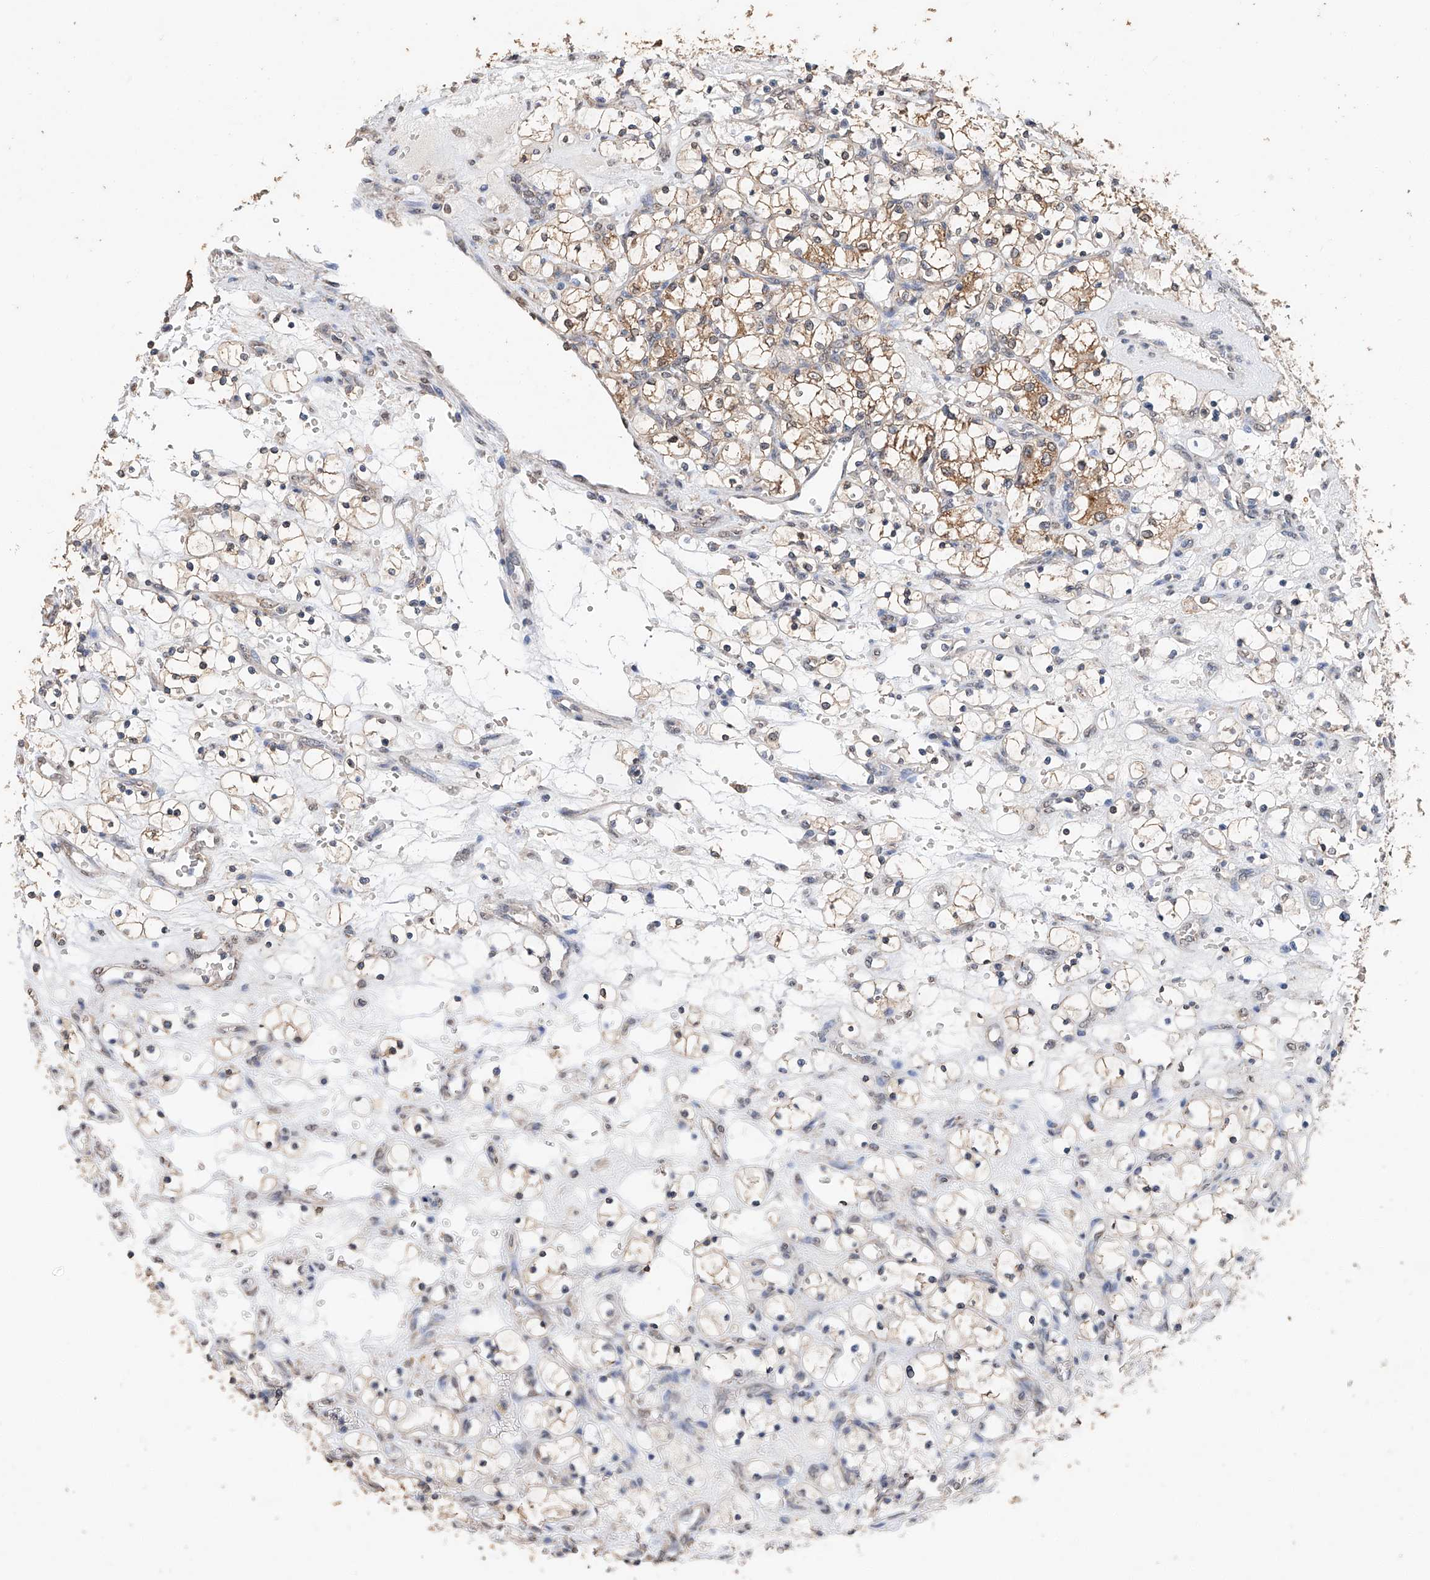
{"staining": {"intensity": "weak", "quantity": "25%-75%", "location": "cytoplasmic/membranous"}, "tissue": "renal cancer", "cell_type": "Tumor cells", "image_type": "cancer", "snomed": [{"axis": "morphology", "description": "Adenocarcinoma, NOS"}, {"axis": "topography", "description": "Kidney"}], "caption": "Renal cancer (adenocarcinoma) stained with a brown dye shows weak cytoplasmic/membranous positive positivity in approximately 25%-75% of tumor cells.", "gene": "CERS4", "patient": {"sex": "female", "age": 69}}